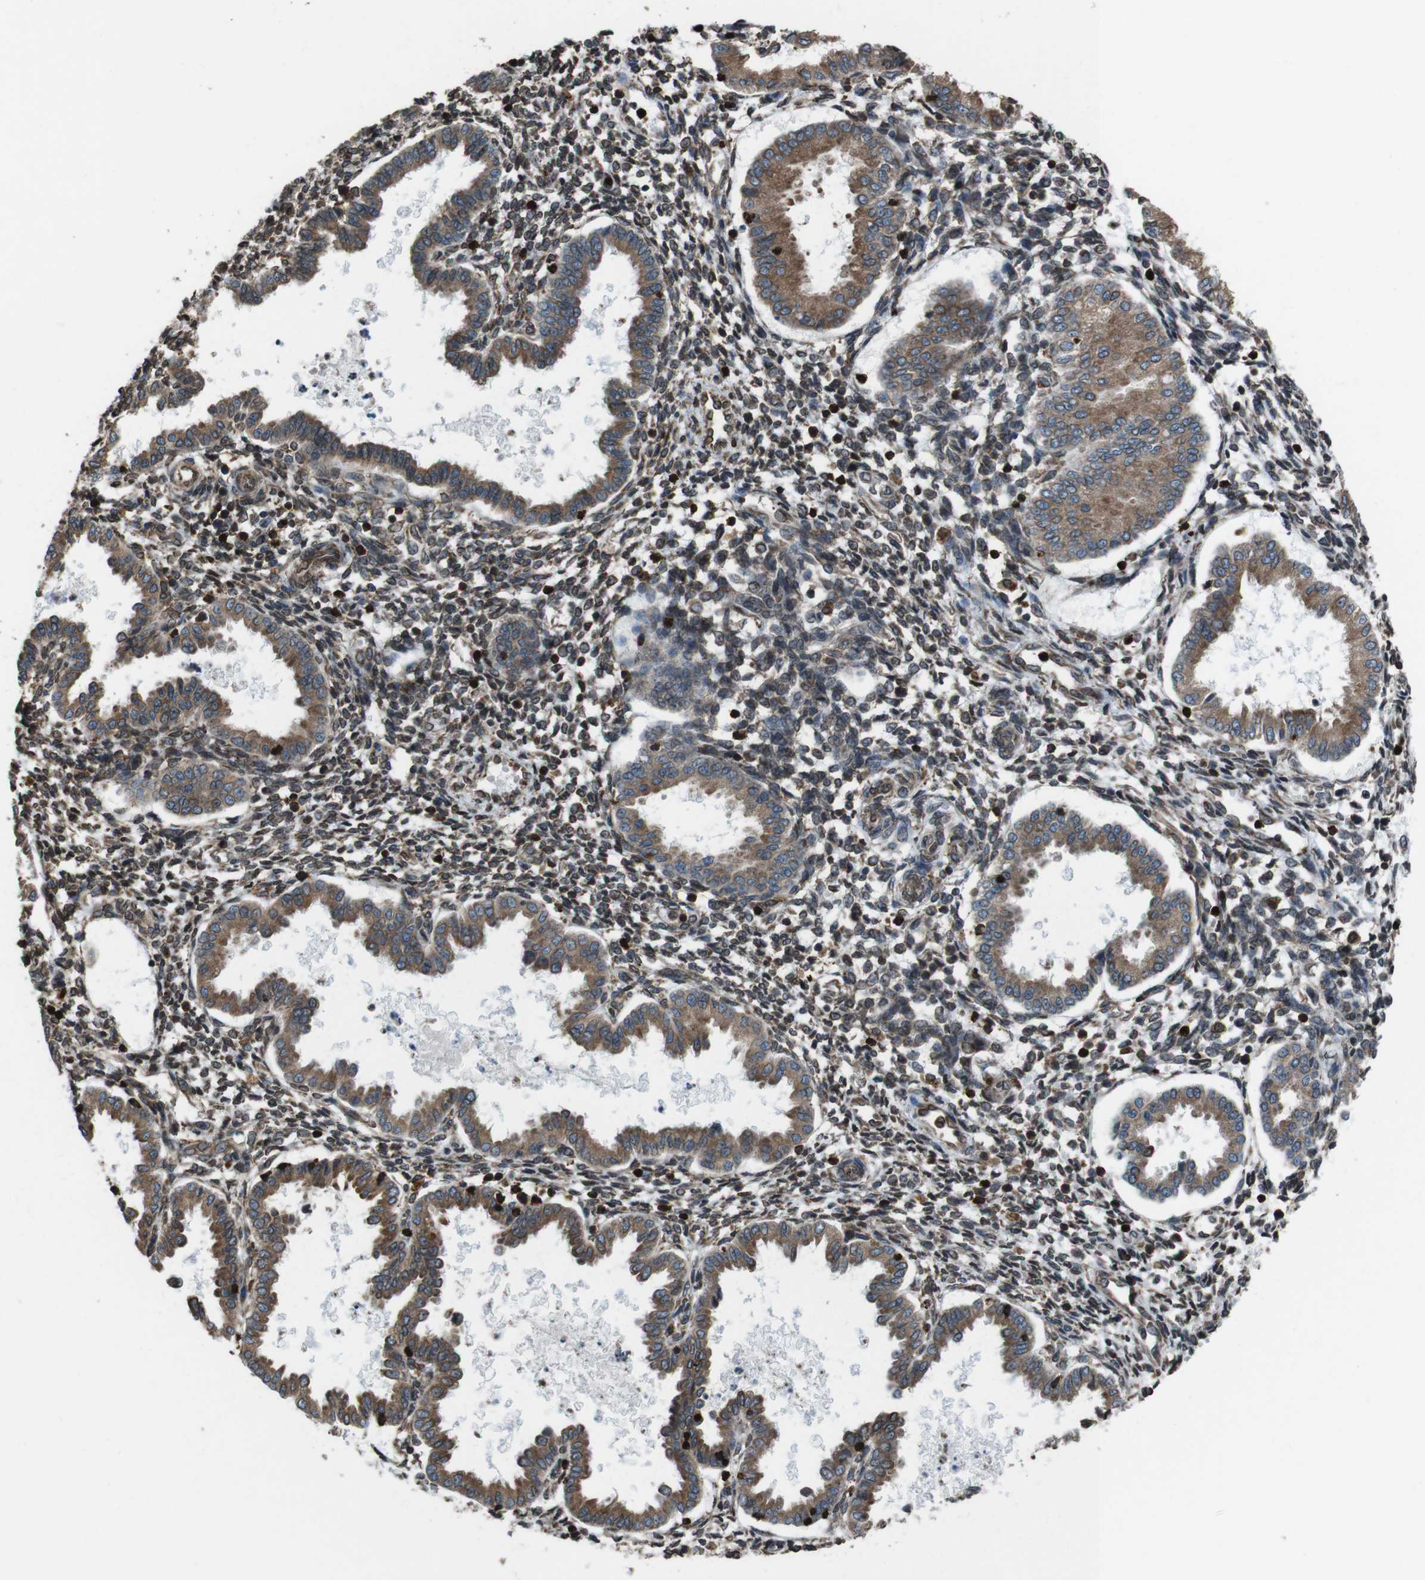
{"staining": {"intensity": "moderate", "quantity": "25%-75%", "location": "cytoplasmic/membranous"}, "tissue": "endometrium", "cell_type": "Cells in endometrial stroma", "image_type": "normal", "snomed": [{"axis": "morphology", "description": "Normal tissue, NOS"}, {"axis": "topography", "description": "Endometrium"}], "caption": "Immunohistochemical staining of benign human endometrium demonstrates 25%-75% levels of moderate cytoplasmic/membranous protein staining in approximately 25%-75% of cells in endometrial stroma.", "gene": "APMAP", "patient": {"sex": "female", "age": 33}}